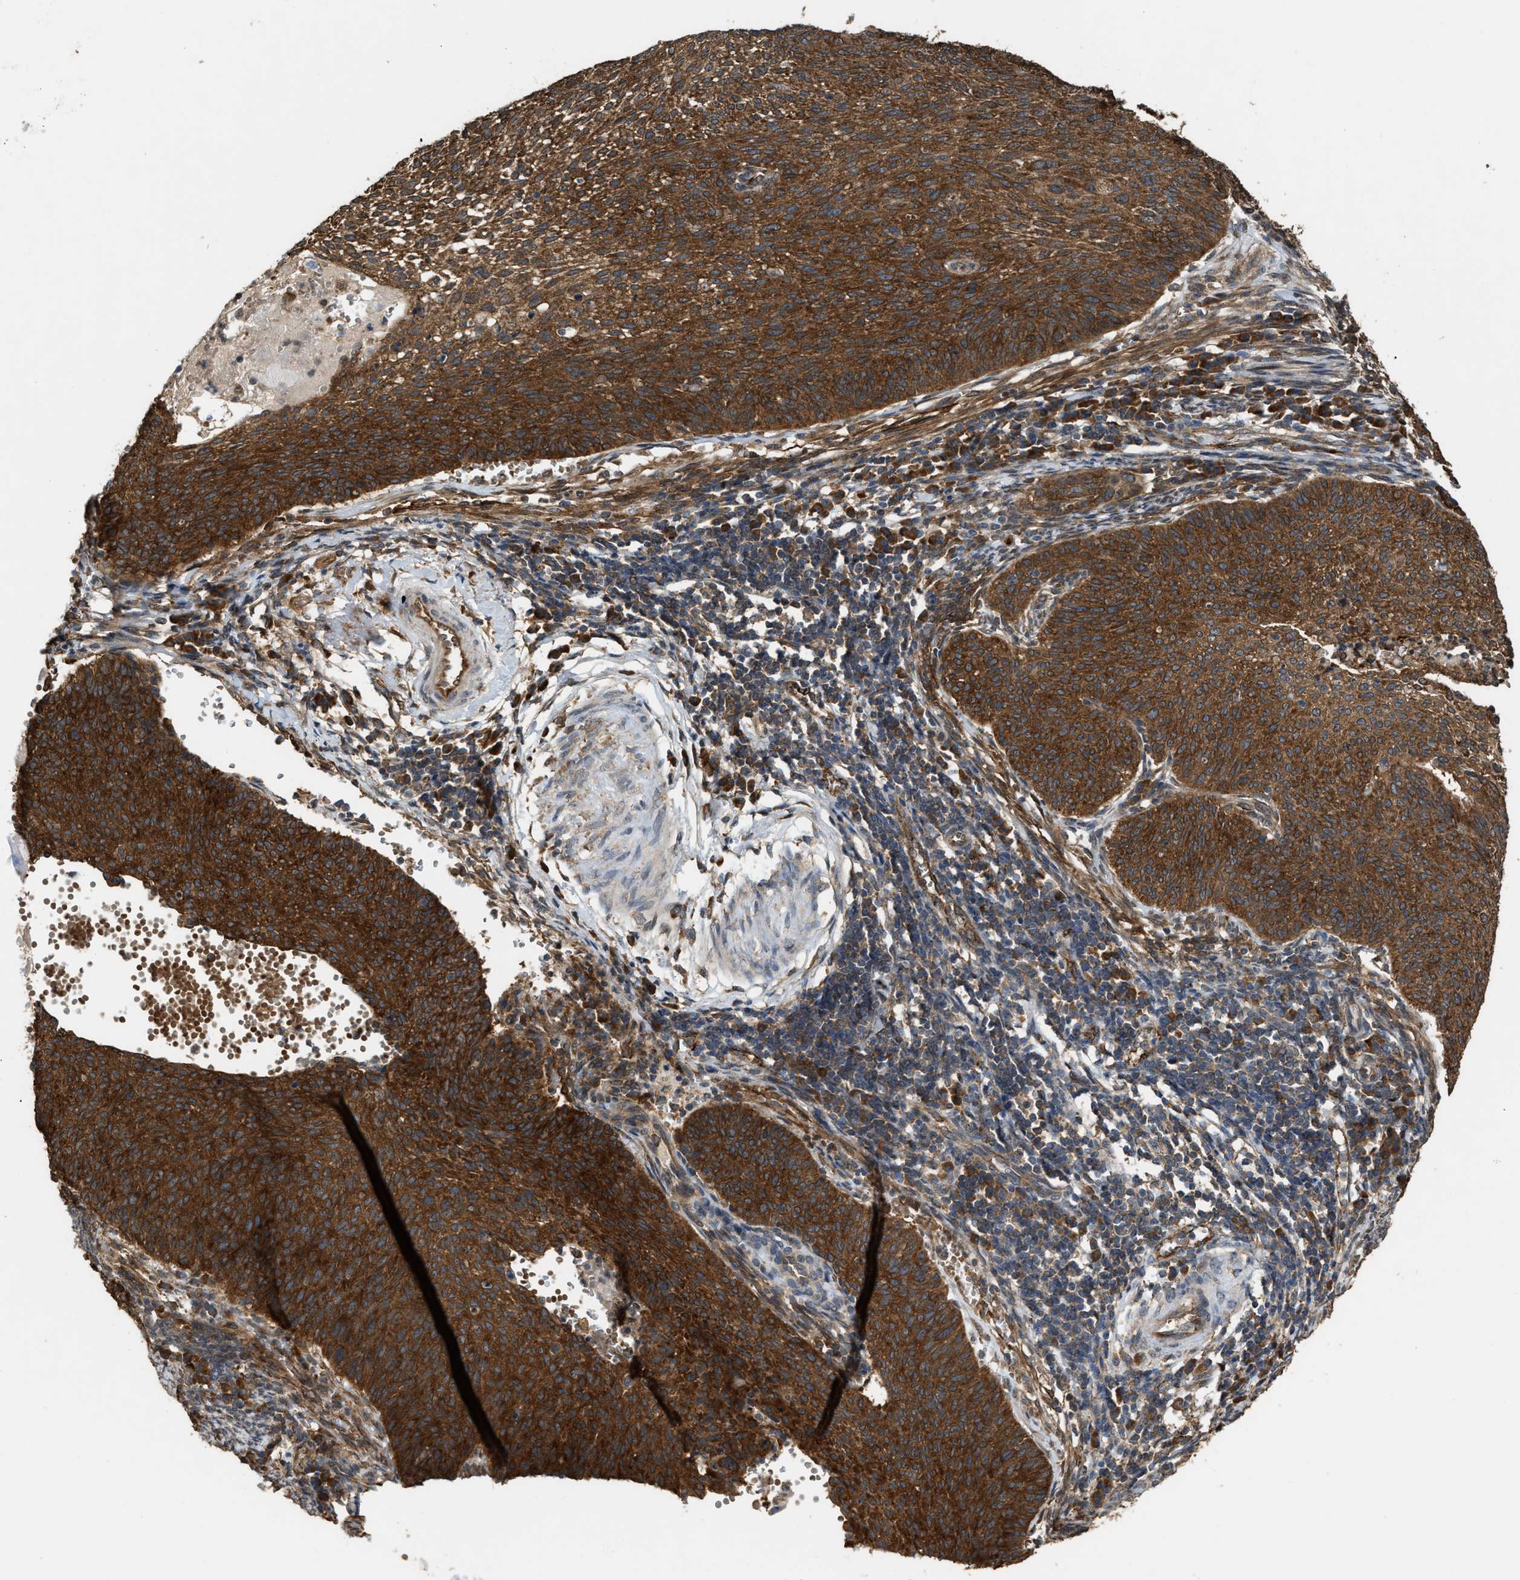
{"staining": {"intensity": "strong", "quantity": ">75%", "location": "cytoplasmic/membranous"}, "tissue": "cervical cancer", "cell_type": "Tumor cells", "image_type": "cancer", "snomed": [{"axis": "morphology", "description": "Squamous cell carcinoma, NOS"}, {"axis": "topography", "description": "Cervix"}], "caption": "IHC image of cervical squamous cell carcinoma stained for a protein (brown), which demonstrates high levels of strong cytoplasmic/membranous staining in about >75% of tumor cells.", "gene": "ARHGEF5", "patient": {"sex": "female", "age": 70}}